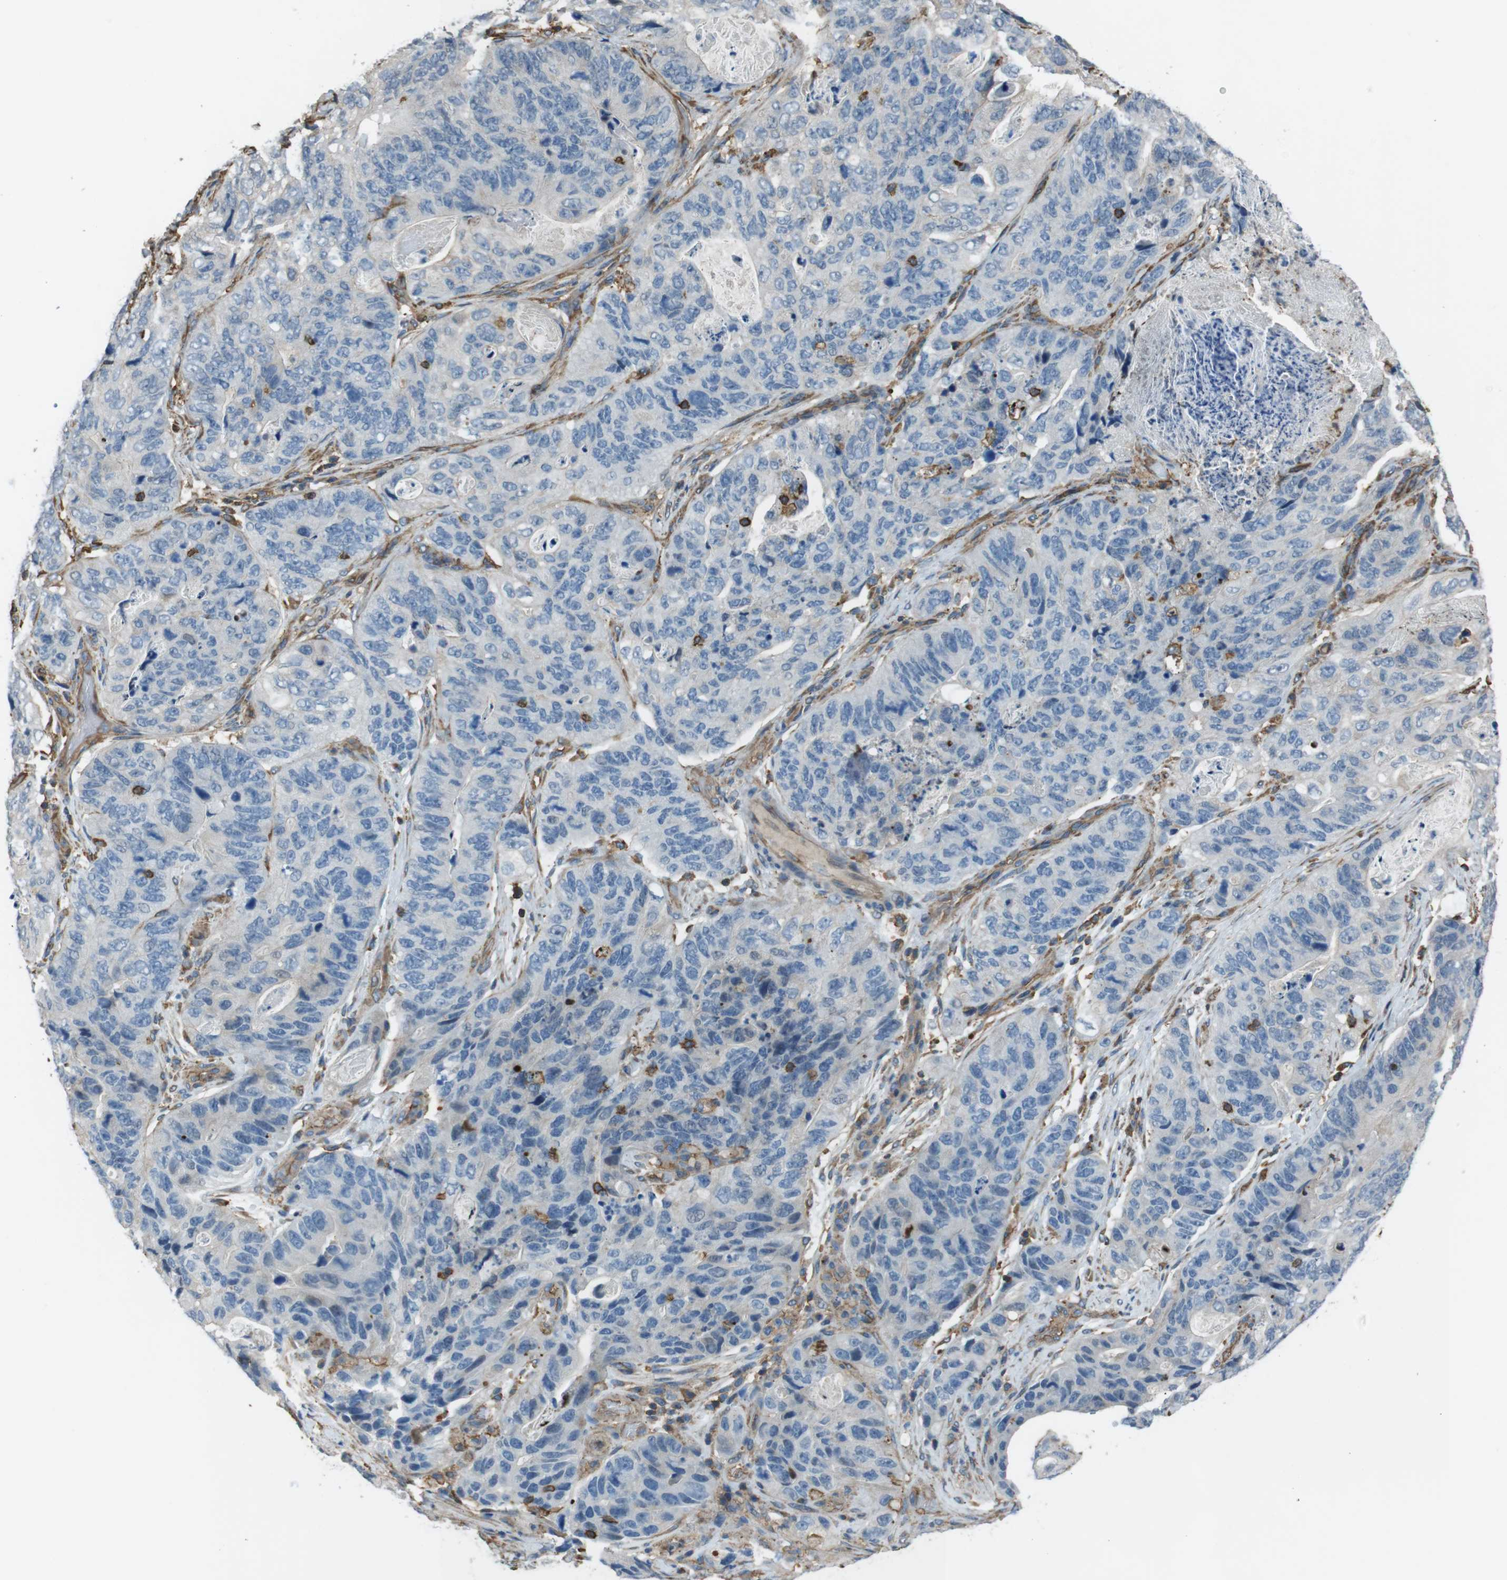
{"staining": {"intensity": "negative", "quantity": "none", "location": "none"}, "tissue": "stomach cancer", "cell_type": "Tumor cells", "image_type": "cancer", "snomed": [{"axis": "morphology", "description": "Adenocarcinoma, NOS"}, {"axis": "topography", "description": "Stomach"}], "caption": "Immunohistochemistry micrograph of neoplastic tissue: stomach cancer (adenocarcinoma) stained with DAB displays no significant protein positivity in tumor cells. Nuclei are stained in blue.", "gene": "FCAR", "patient": {"sex": "female", "age": 89}}